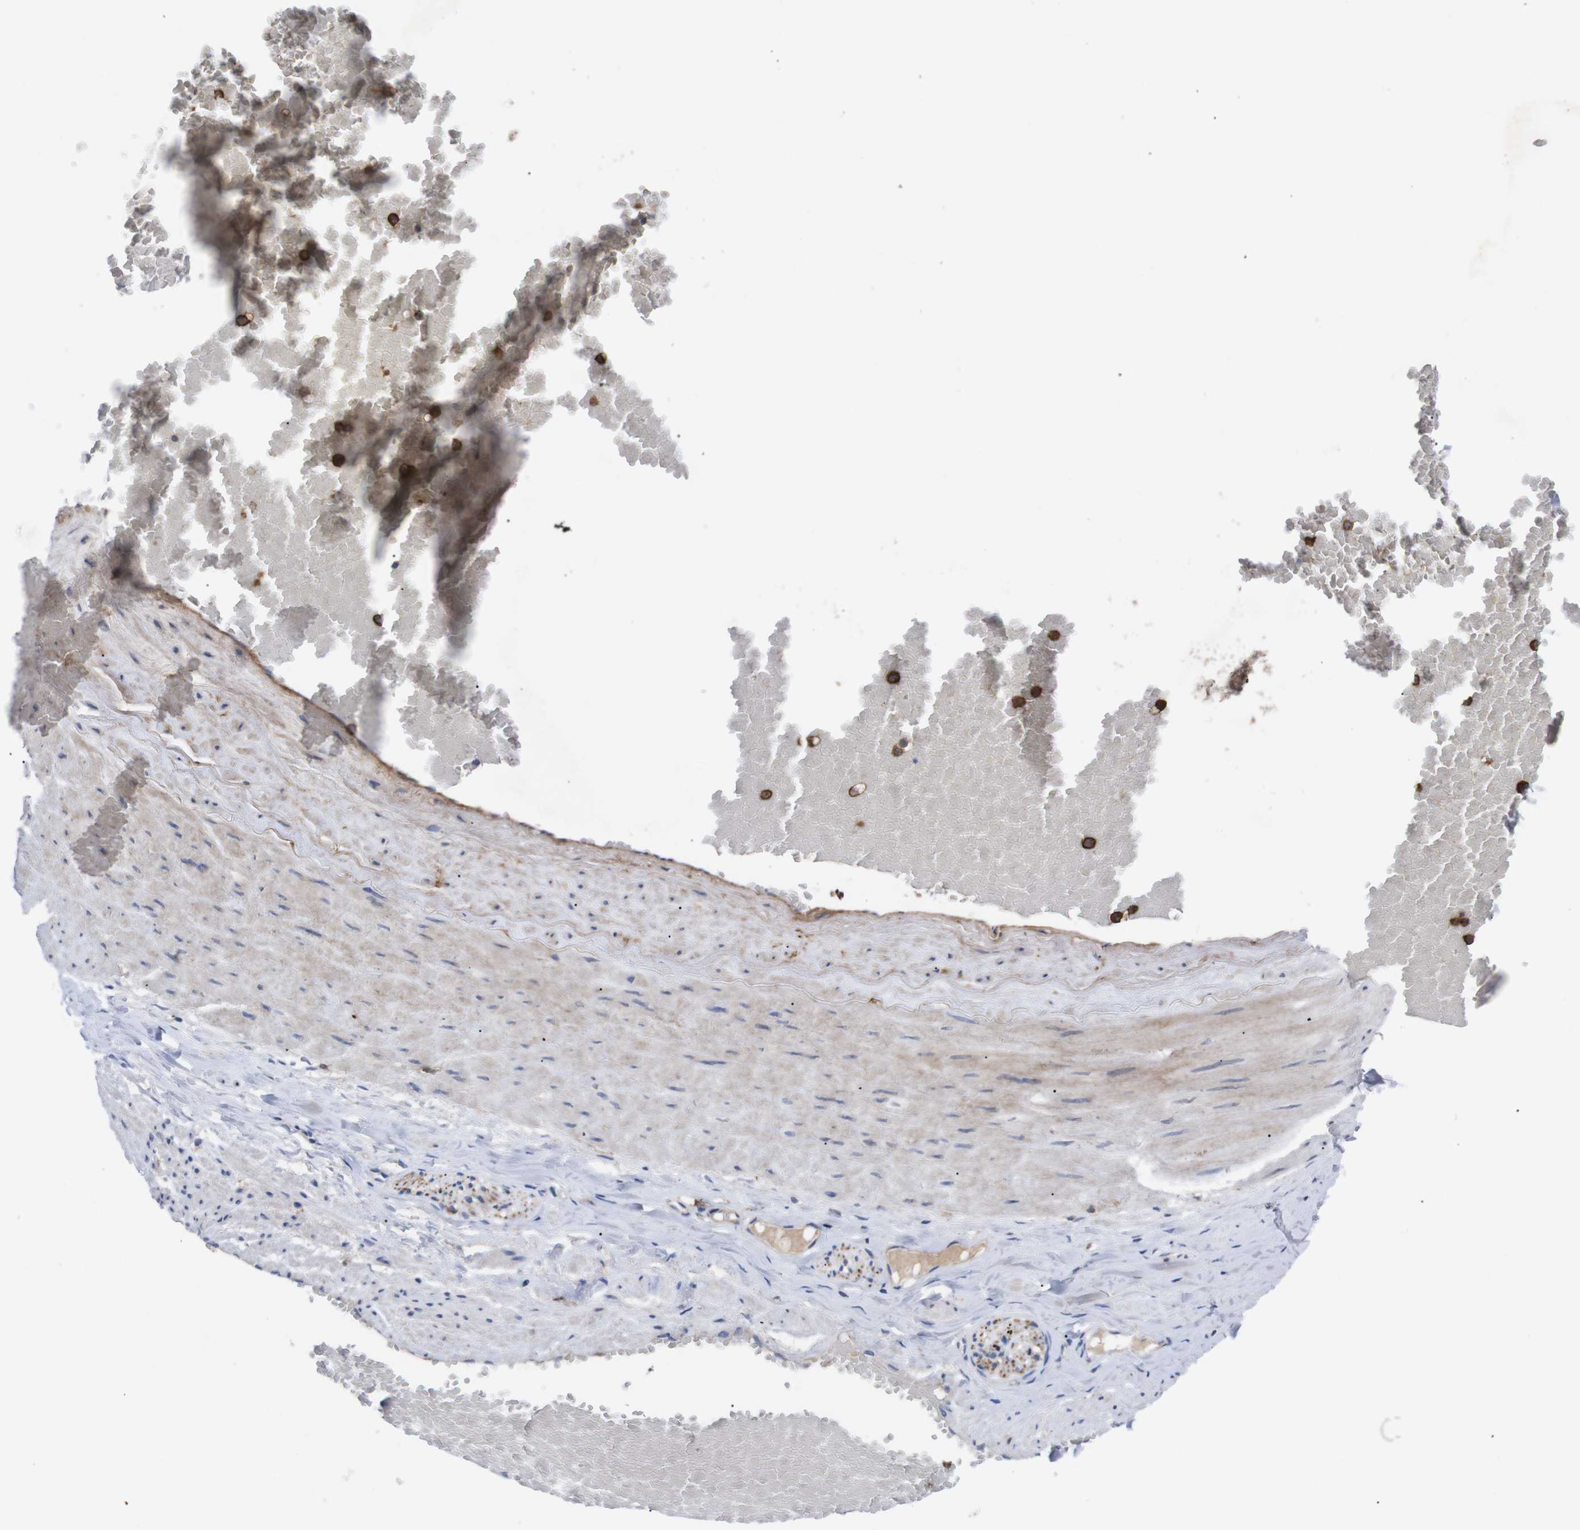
{"staining": {"intensity": "weak", "quantity": ">75%", "location": "cytoplasmic/membranous"}, "tissue": "adipose tissue", "cell_type": "Adipocytes", "image_type": "normal", "snomed": [{"axis": "morphology", "description": "Normal tissue, NOS"}, {"axis": "topography", "description": "Soft tissue"}, {"axis": "topography", "description": "Vascular tissue"}], "caption": "Adipose tissue stained for a protein (brown) demonstrates weak cytoplasmic/membranous positive expression in about >75% of adipocytes.", "gene": "C5AR1", "patient": {"sex": "female", "age": 35}}